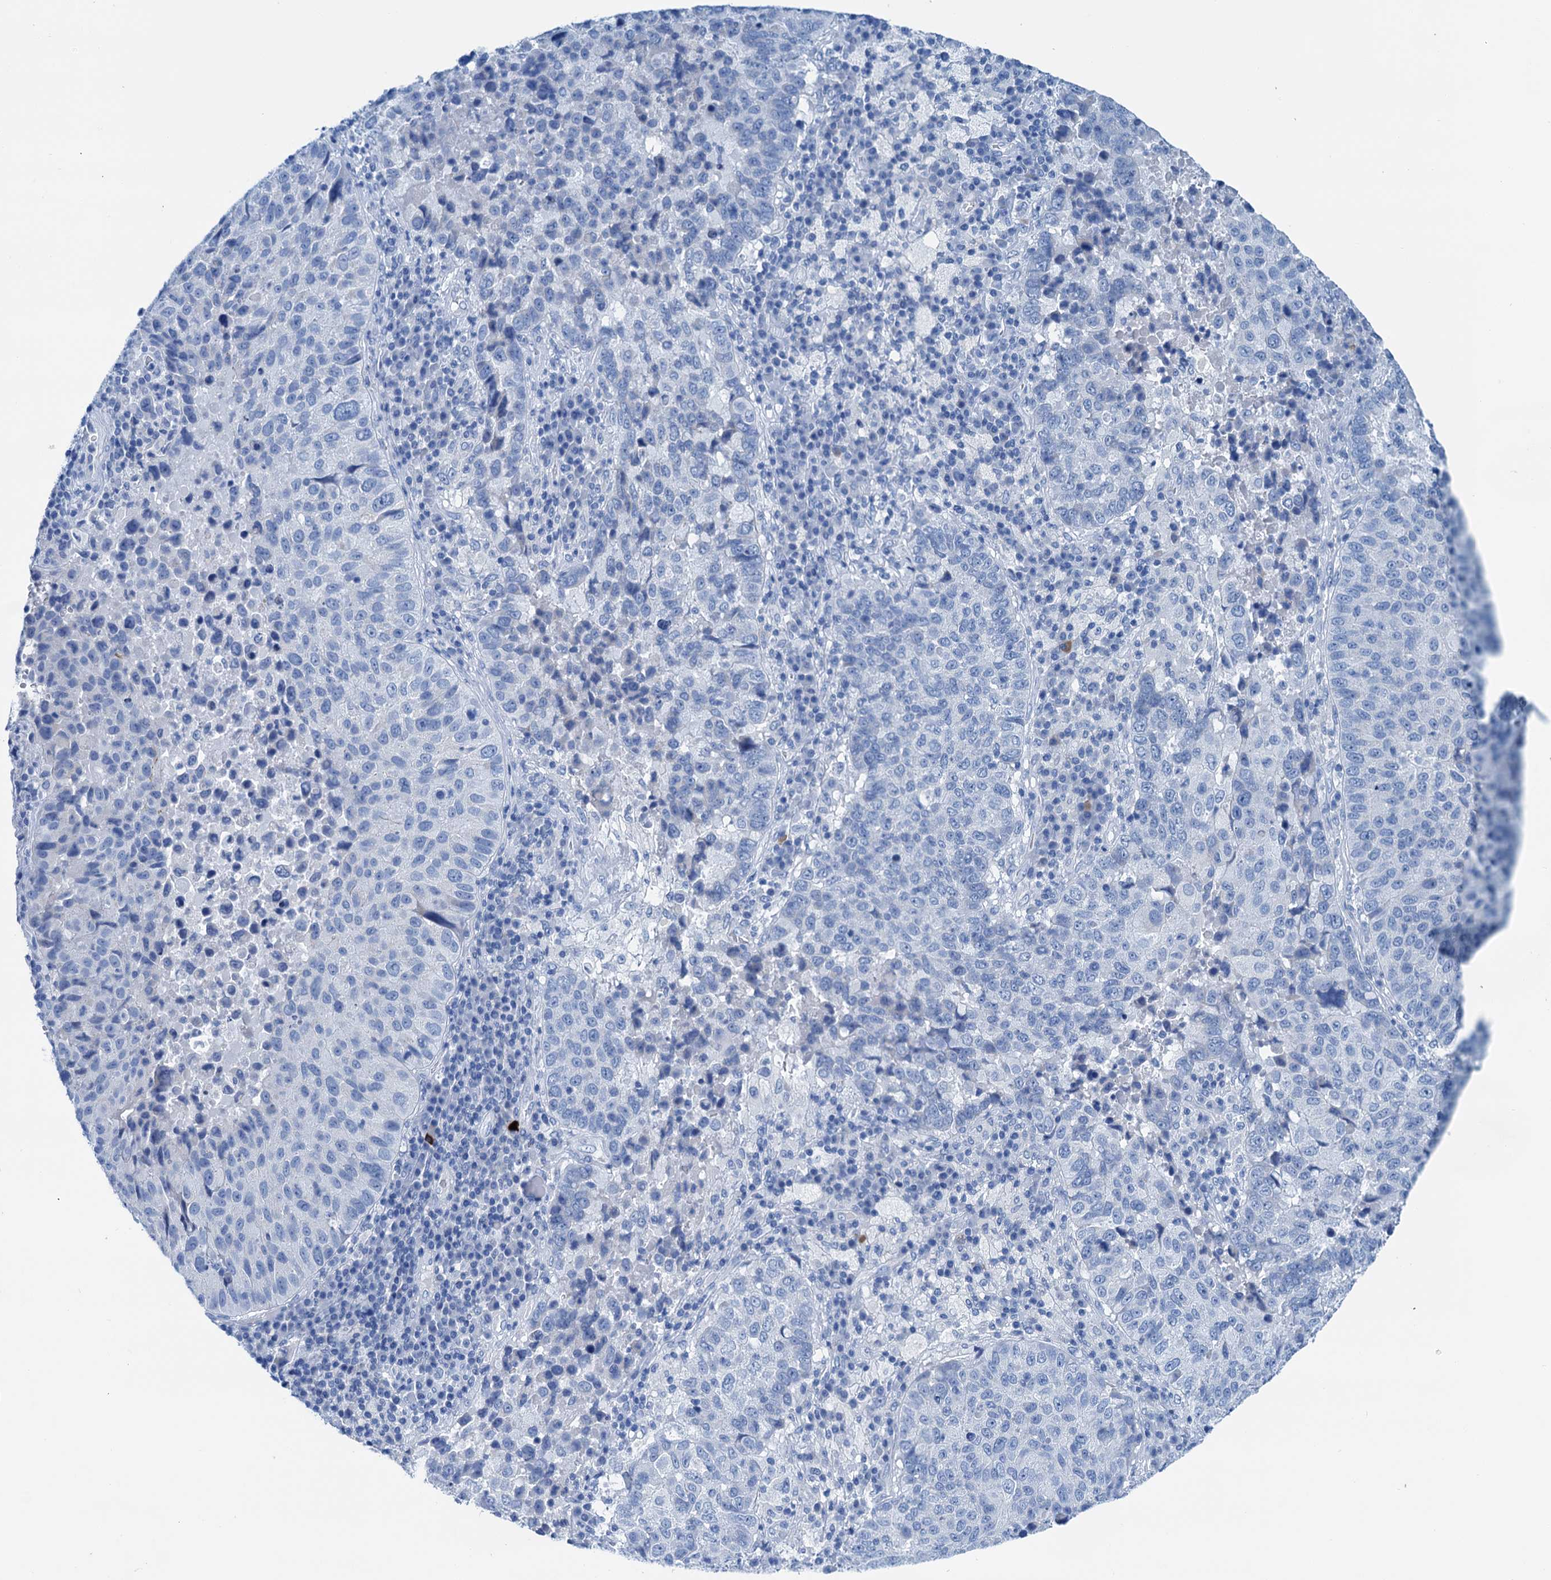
{"staining": {"intensity": "negative", "quantity": "none", "location": "none"}, "tissue": "lung cancer", "cell_type": "Tumor cells", "image_type": "cancer", "snomed": [{"axis": "morphology", "description": "Squamous cell carcinoma, NOS"}, {"axis": "topography", "description": "Lung"}], "caption": "This is an IHC image of human lung squamous cell carcinoma. There is no expression in tumor cells.", "gene": "KNDC1", "patient": {"sex": "male", "age": 73}}